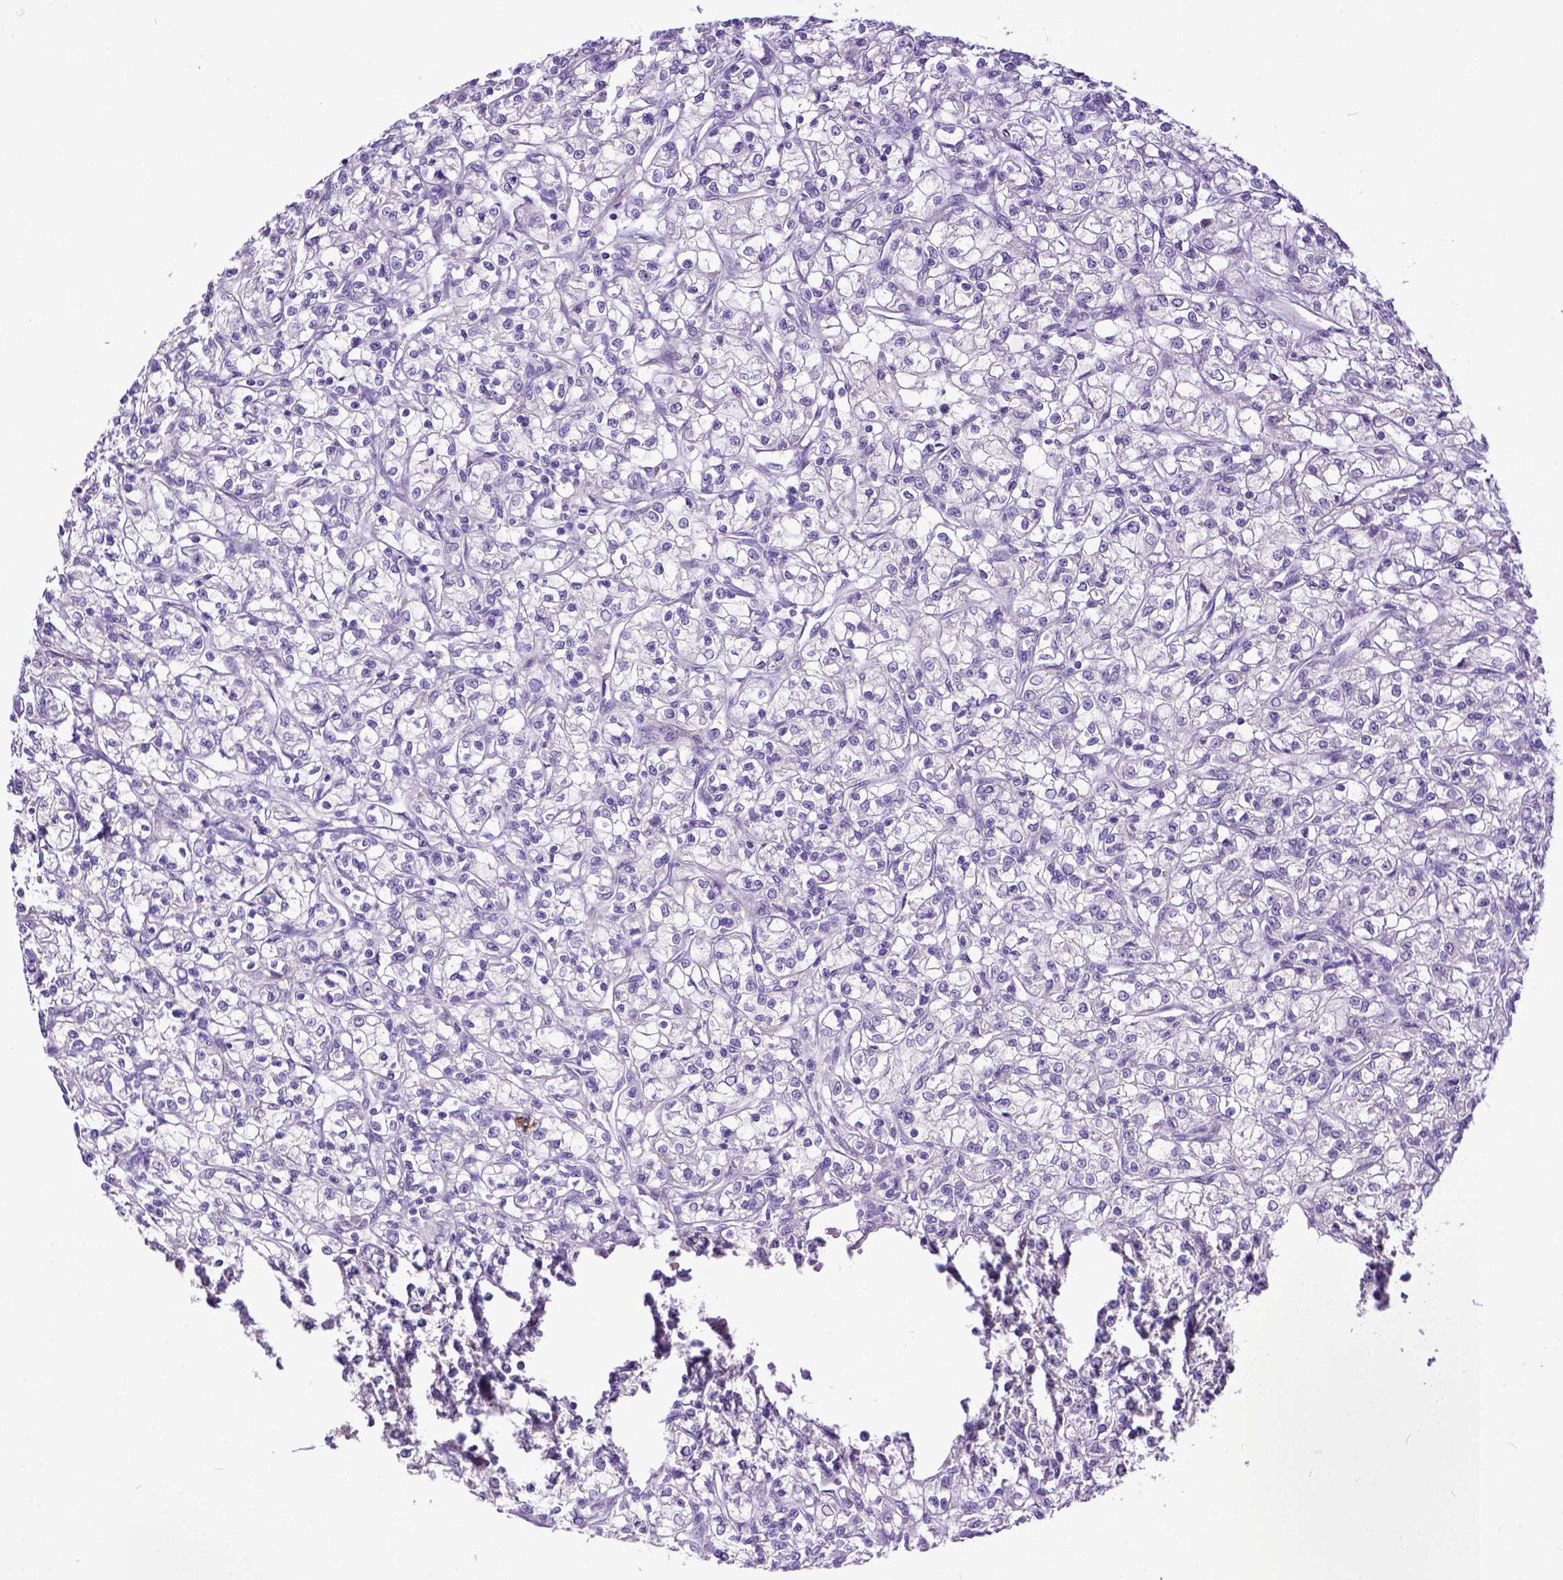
{"staining": {"intensity": "negative", "quantity": "none", "location": "none"}, "tissue": "renal cancer", "cell_type": "Tumor cells", "image_type": "cancer", "snomed": [{"axis": "morphology", "description": "Adenocarcinoma, NOS"}, {"axis": "topography", "description": "Kidney"}], "caption": "This is an immunohistochemistry micrograph of renal adenocarcinoma. There is no expression in tumor cells.", "gene": "KIT", "patient": {"sex": "female", "age": 59}}